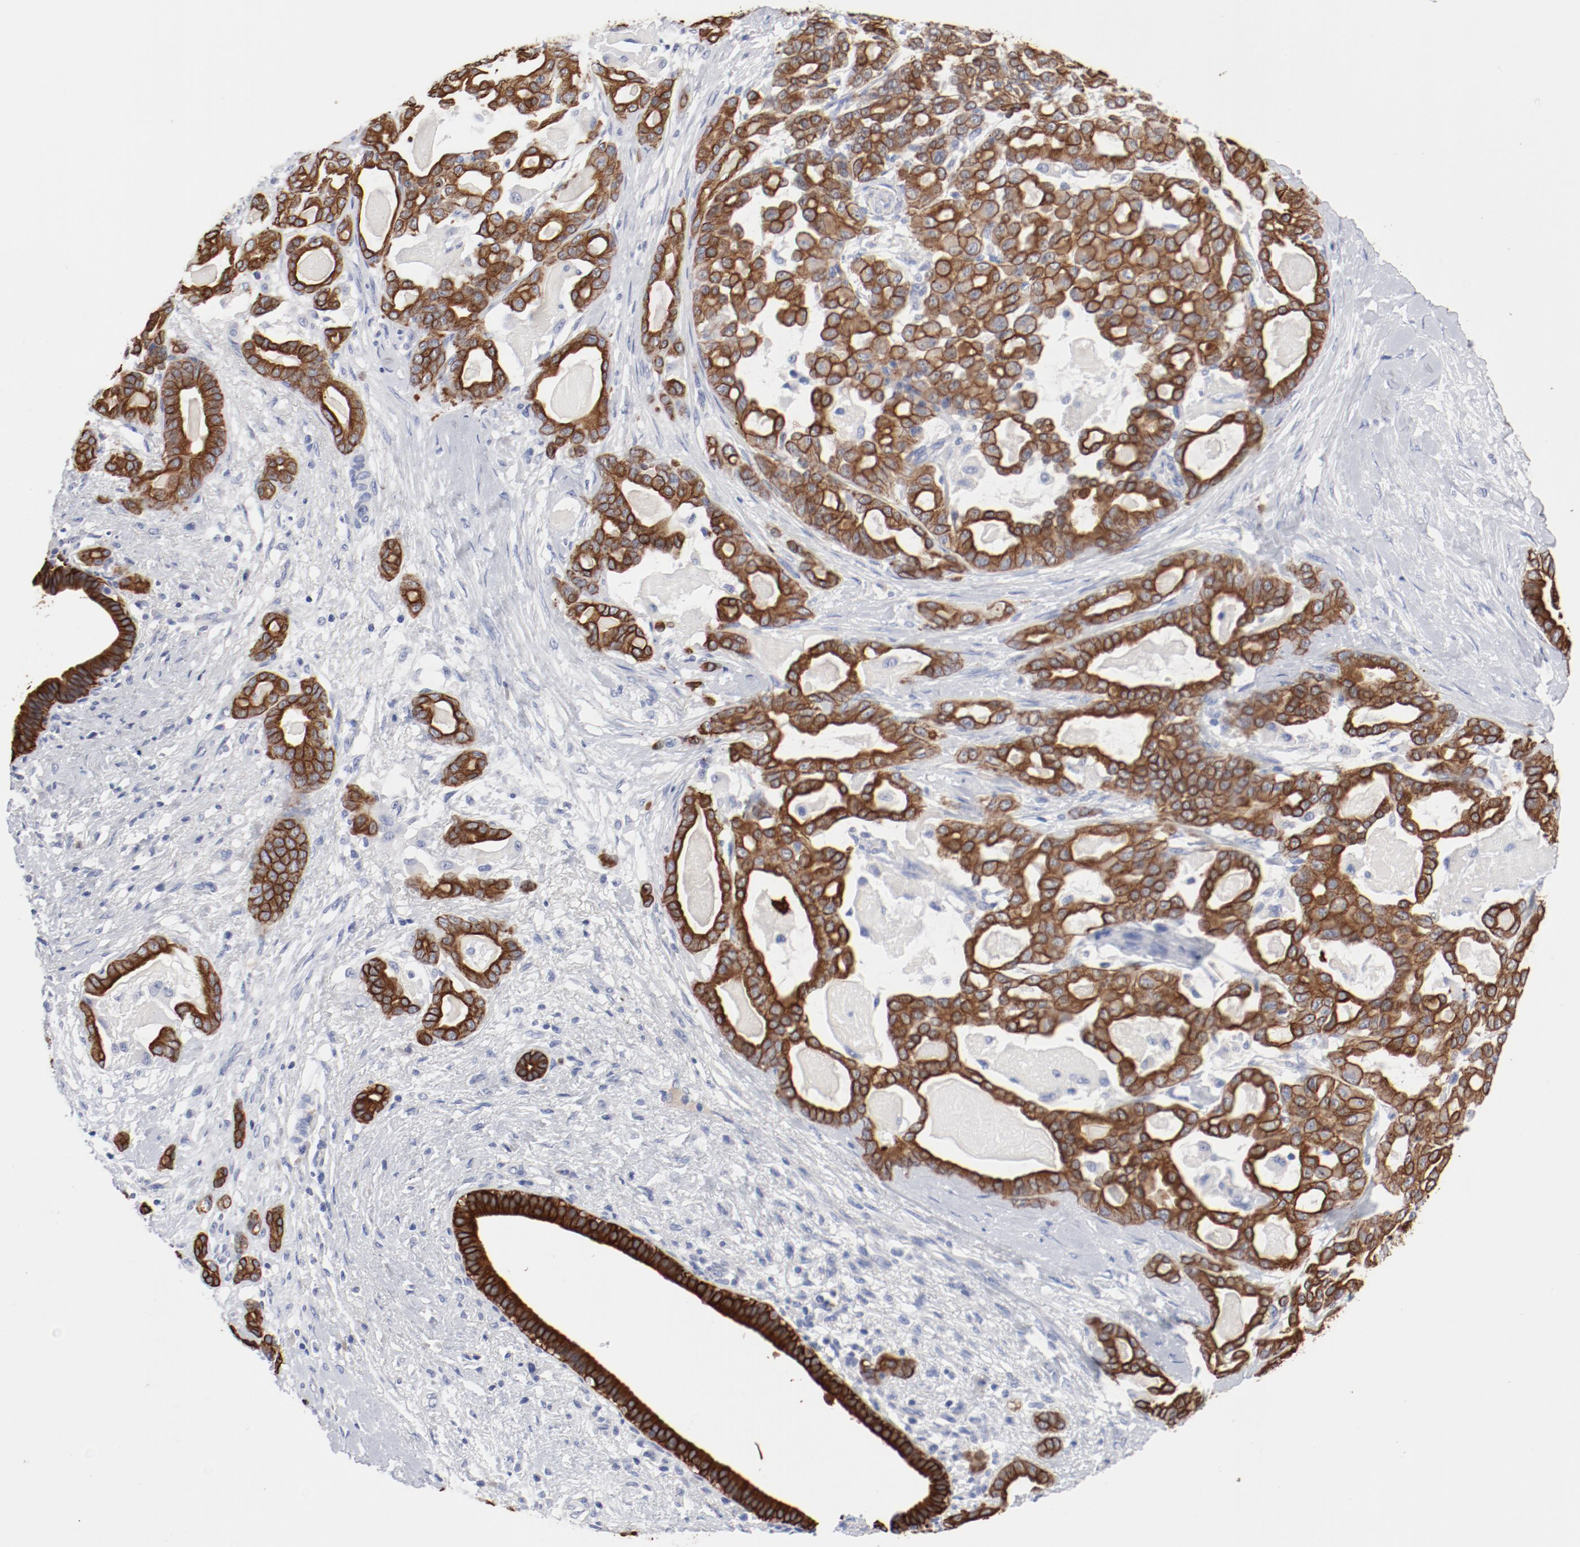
{"staining": {"intensity": "strong", "quantity": ">75%", "location": "cytoplasmic/membranous"}, "tissue": "pancreatic cancer", "cell_type": "Tumor cells", "image_type": "cancer", "snomed": [{"axis": "morphology", "description": "Adenocarcinoma, NOS"}, {"axis": "topography", "description": "Pancreas"}], "caption": "There is high levels of strong cytoplasmic/membranous staining in tumor cells of pancreatic cancer (adenocarcinoma), as demonstrated by immunohistochemical staining (brown color).", "gene": "TSPAN6", "patient": {"sex": "male", "age": 63}}